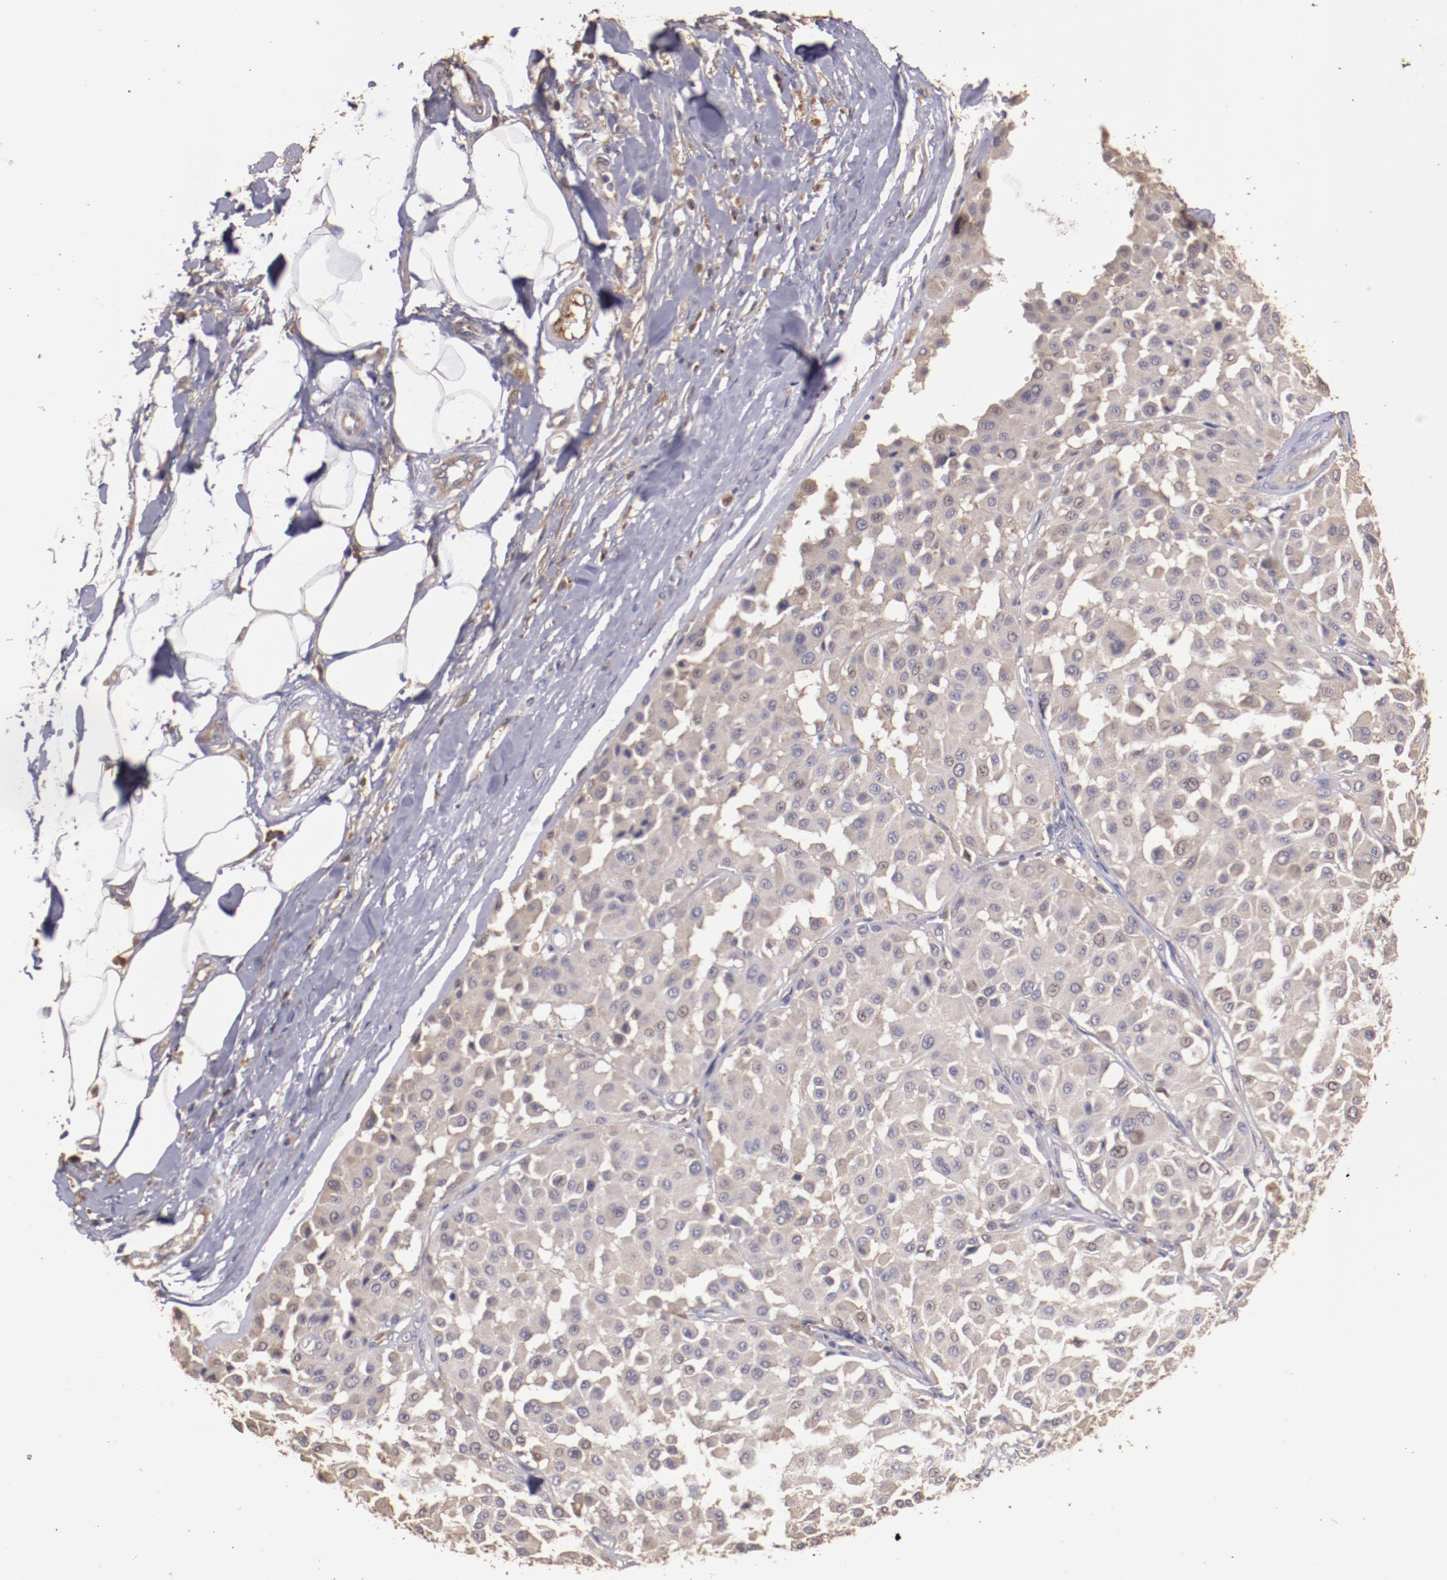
{"staining": {"intensity": "moderate", "quantity": ">75%", "location": "cytoplasmic/membranous"}, "tissue": "melanoma", "cell_type": "Tumor cells", "image_type": "cancer", "snomed": [{"axis": "morphology", "description": "Malignant melanoma, Metastatic site"}, {"axis": "topography", "description": "Soft tissue"}], "caption": "The histopathology image displays immunohistochemical staining of malignant melanoma (metastatic site). There is moderate cytoplasmic/membranous staining is appreciated in about >75% of tumor cells. The staining is performed using DAB brown chromogen to label protein expression. The nuclei are counter-stained blue using hematoxylin.", "gene": "SRRD", "patient": {"sex": "male", "age": 41}}